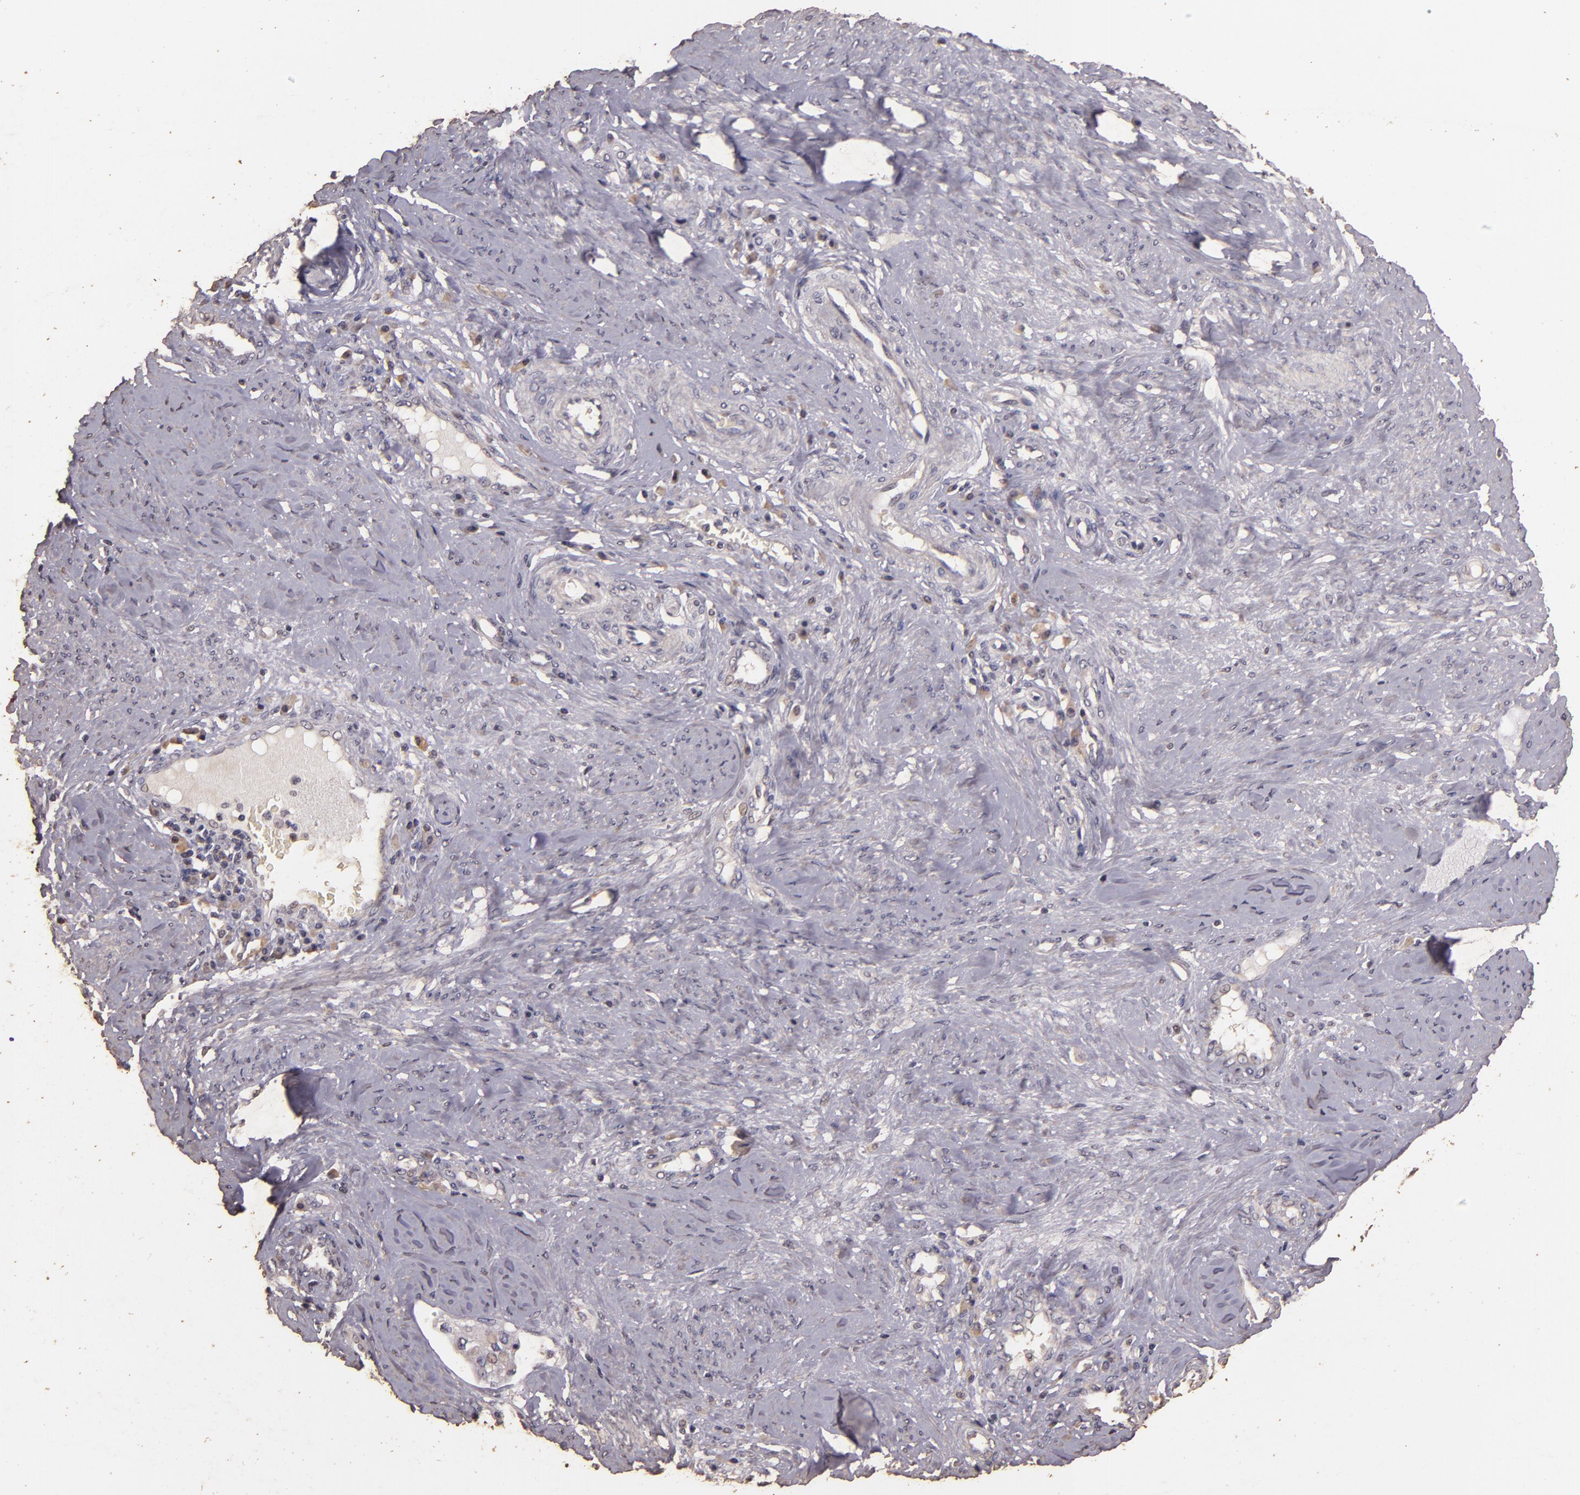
{"staining": {"intensity": "negative", "quantity": "none", "location": "none"}, "tissue": "cervical cancer", "cell_type": "Tumor cells", "image_type": "cancer", "snomed": [{"axis": "morphology", "description": "Squamous cell carcinoma, NOS"}, {"axis": "topography", "description": "Cervix"}], "caption": "Immunohistochemical staining of human cervical cancer (squamous cell carcinoma) demonstrates no significant staining in tumor cells.", "gene": "BCL2L13", "patient": {"sex": "female", "age": 41}}